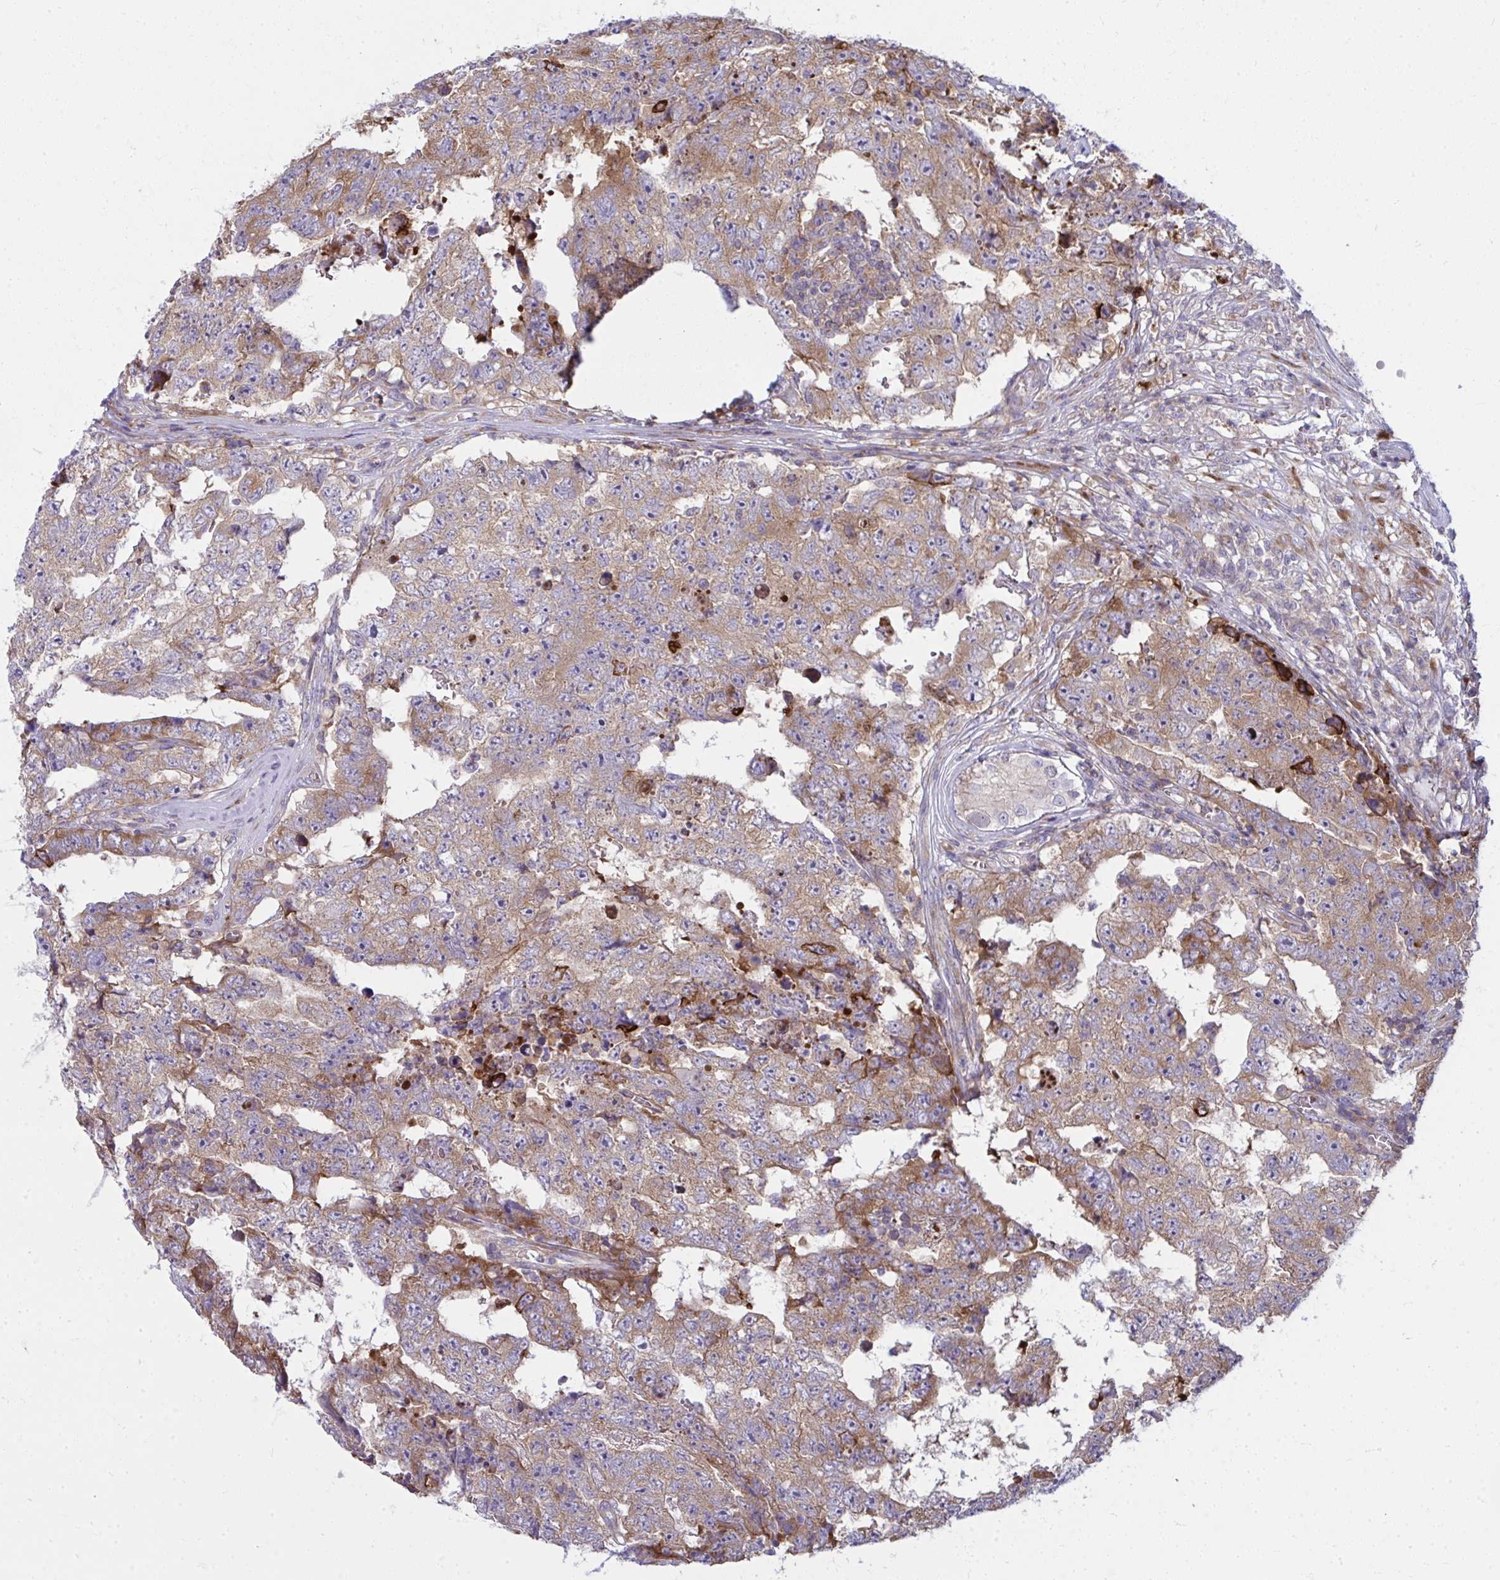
{"staining": {"intensity": "moderate", "quantity": ">75%", "location": "cytoplasmic/membranous"}, "tissue": "testis cancer", "cell_type": "Tumor cells", "image_type": "cancer", "snomed": [{"axis": "morphology", "description": "Carcinoma, Embryonal, NOS"}, {"axis": "topography", "description": "Testis"}], "caption": "Human embryonal carcinoma (testis) stained with a protein marker displays moderate staining in tumor cells.", "gene": "GFPT2", "patient": {"sex": "male", "age": 25}}